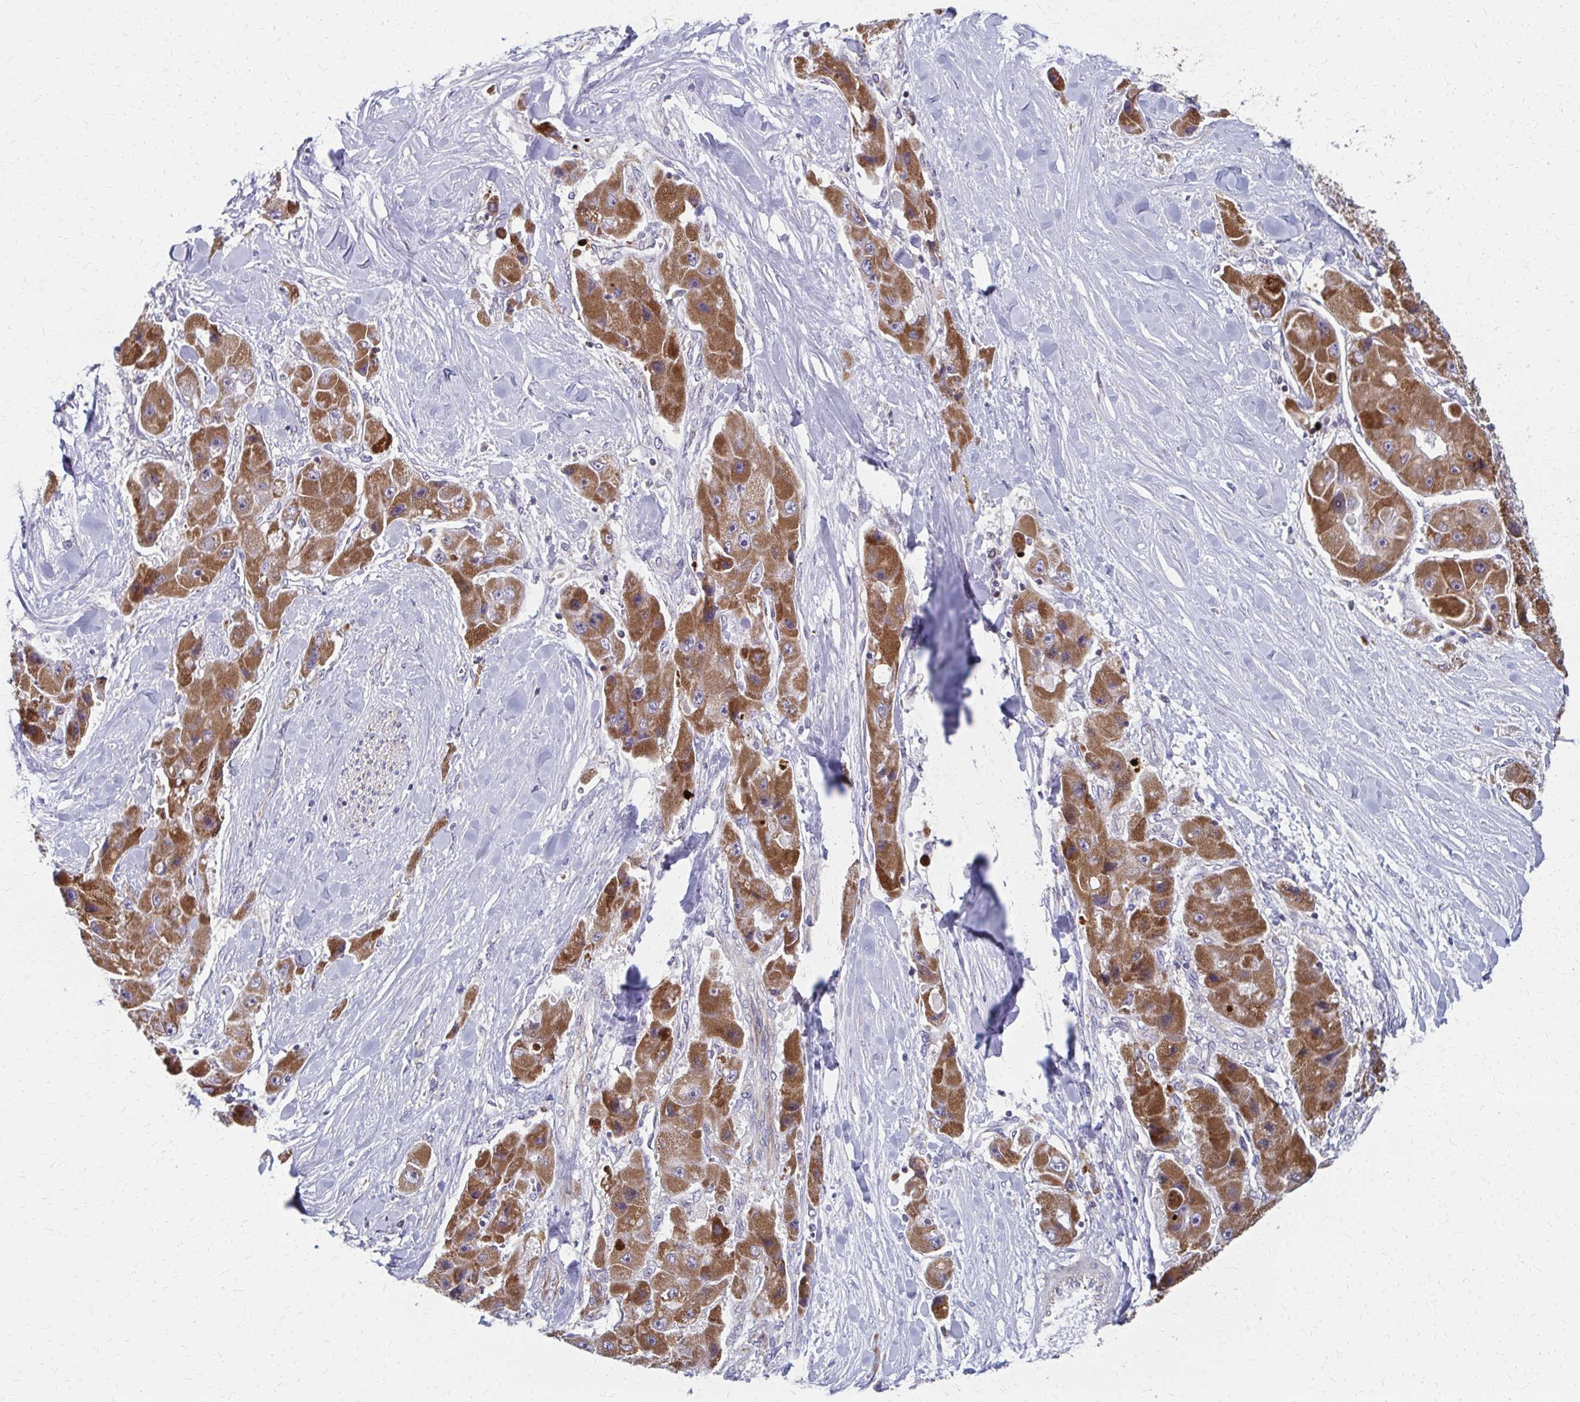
{"staining": {"intensity": "moderate", "quantity": ">75%", "location": "cytoplasmic/membranous"}, "tissue": "liver cancer", "cell_type": "Tumor cells", "image_type": "cancer", "snomed": [{"axis": "morphology", "description": "Carcinoma, Hepatocellular, NOS"}, {"axis": "topography", "description": "Liver"}], "caption": "Hepatocellular carcinoma (liver) stained with a brown dye shows moderate cytoplasmic/membranous positive staining in approximately >75% of tumor cells.", "gene": "FAHD1", "patient": {"sex": "male", "age": 24}}